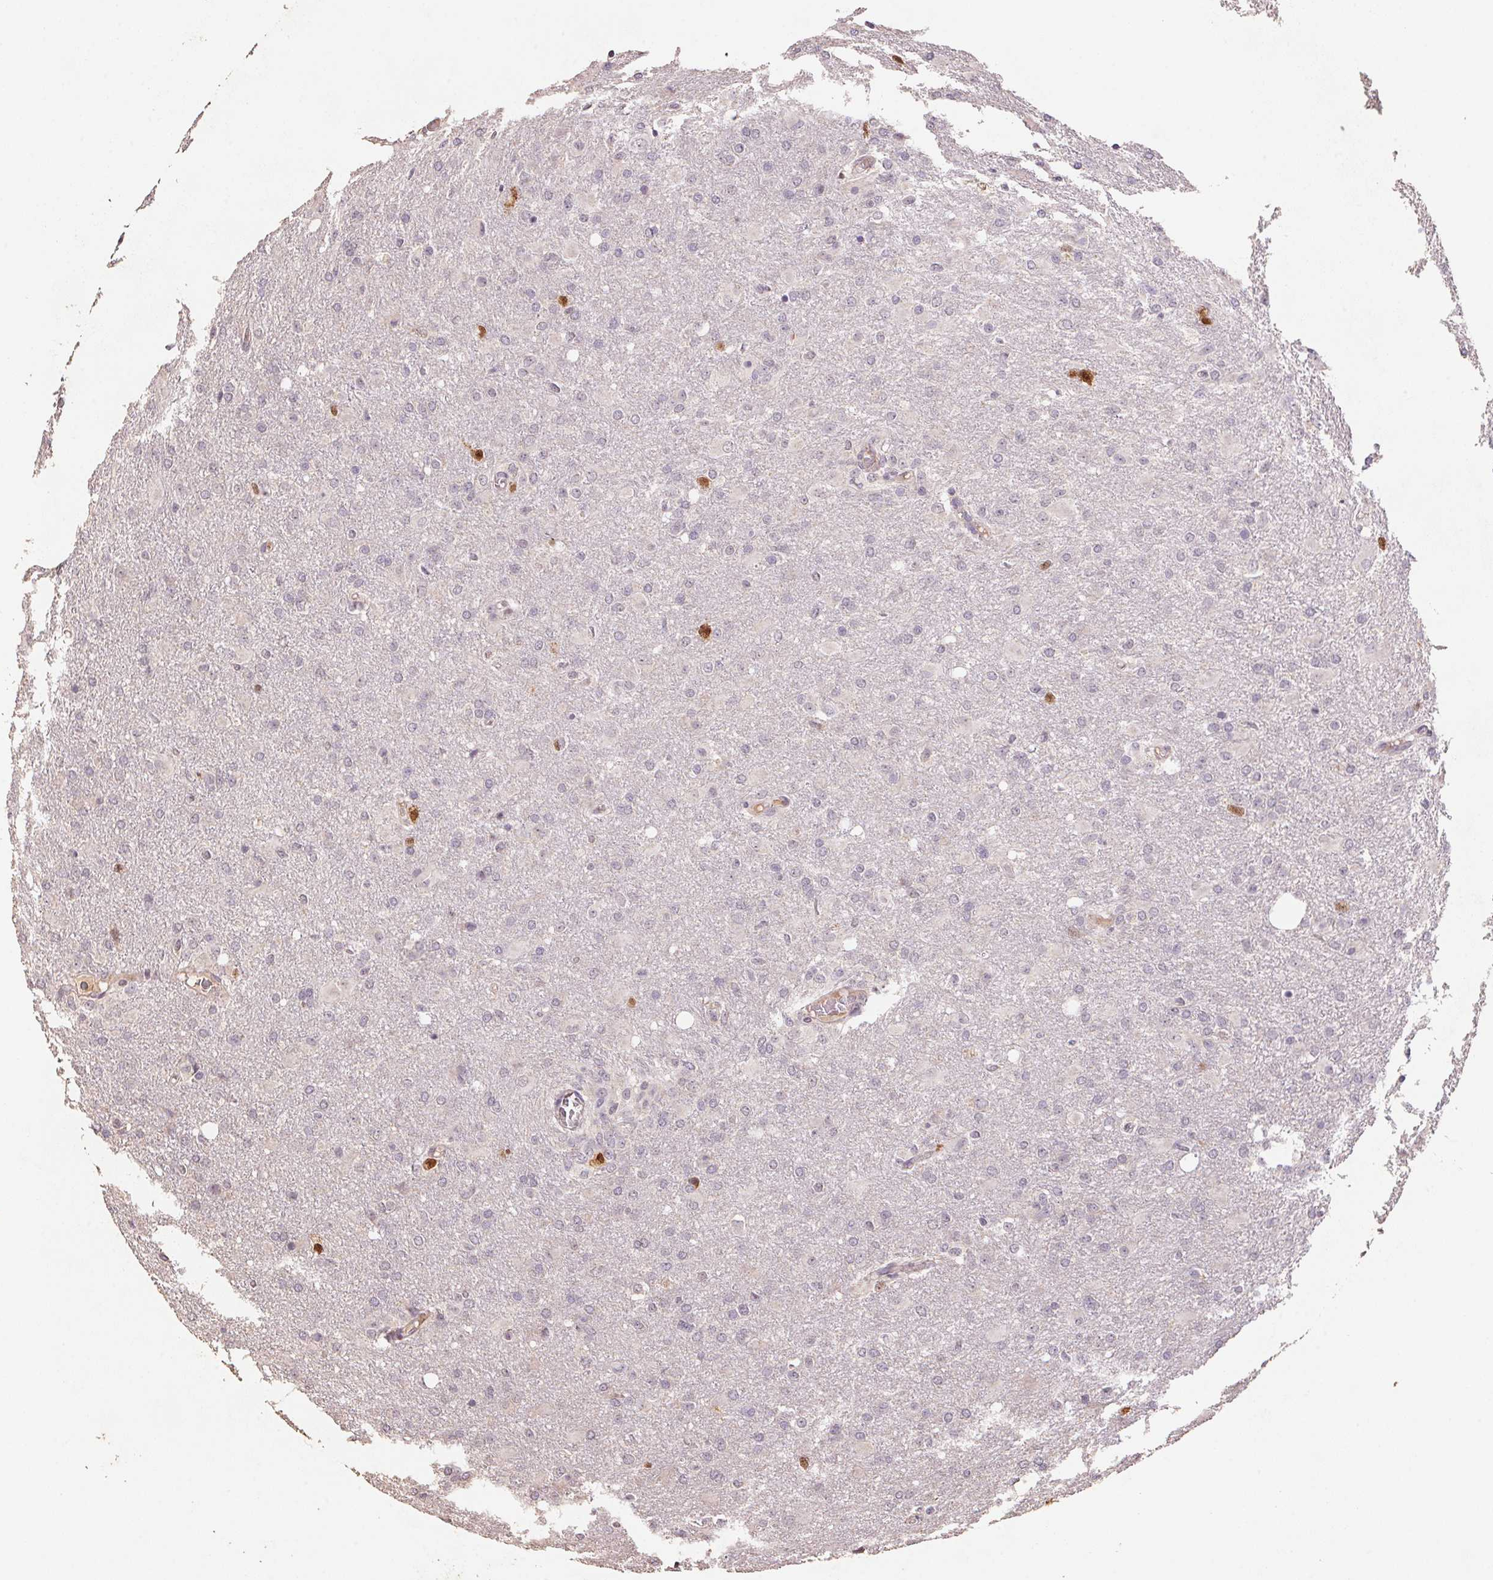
{"staining": {"intensity": "strong", "quantity": "<25%", "location": "cytoplasmic/membranous"}, "tissue": "glioma", "cell_type": "Tumor cells", "image_type": "cancer", "snomed": [{"axis": "morphology", "description": "Glioma, malignant, High grade"}, {"axis": "topography", "description": "Brain"}], "caption": "DAB (3,3'-diaminobenzidine) immunohistochemical staining of malignant glioma (high-grade) demonstrates strong cytoplasmic/membranous protein staining in approximately <25% of tumor cells. (IHC, brightfield microscopy, high magnification).", "gene": "CENPF", "patient": {"sex": "male", "age": 68}}